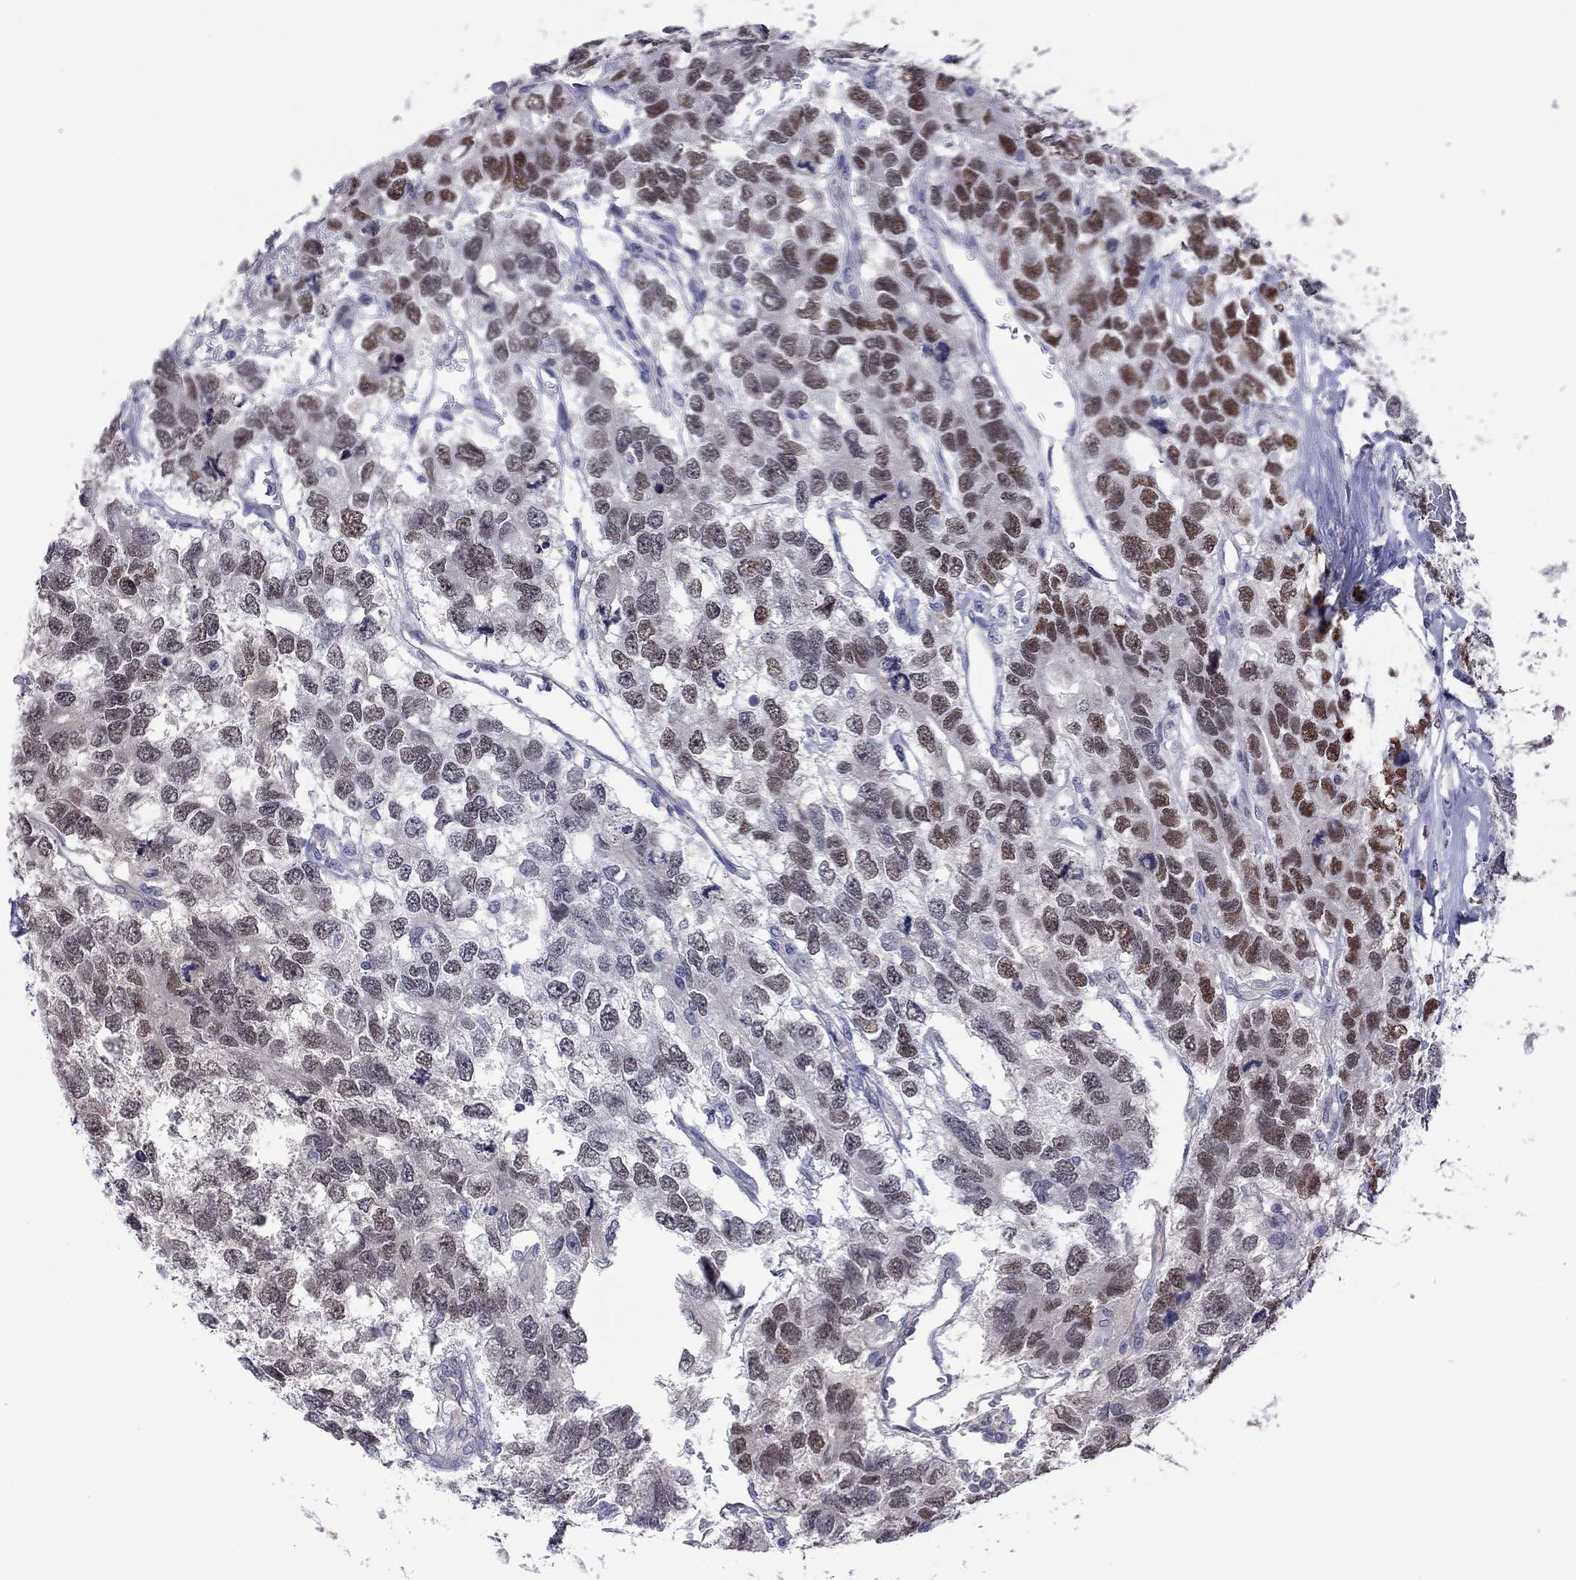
{"staining": {"intensity": "moderate", "quantity": "25%-75%", "location": "nuclear"}, "tissue": "testis cancer", "cell_type": "Tumor cells", "image_type": "cancer", "snomed": [{"axis": "morphology", "description": "Seminoma, NOS"}, {"axis": "topography", "description": "Testis"}], "caption": "This is an image of immunohistochemistry staining of testis cancer, which shows moderate expression in the nuclear of tumor cells.", "gene": "POU5F2", "patient": {"sex": "male", "age": 52}}